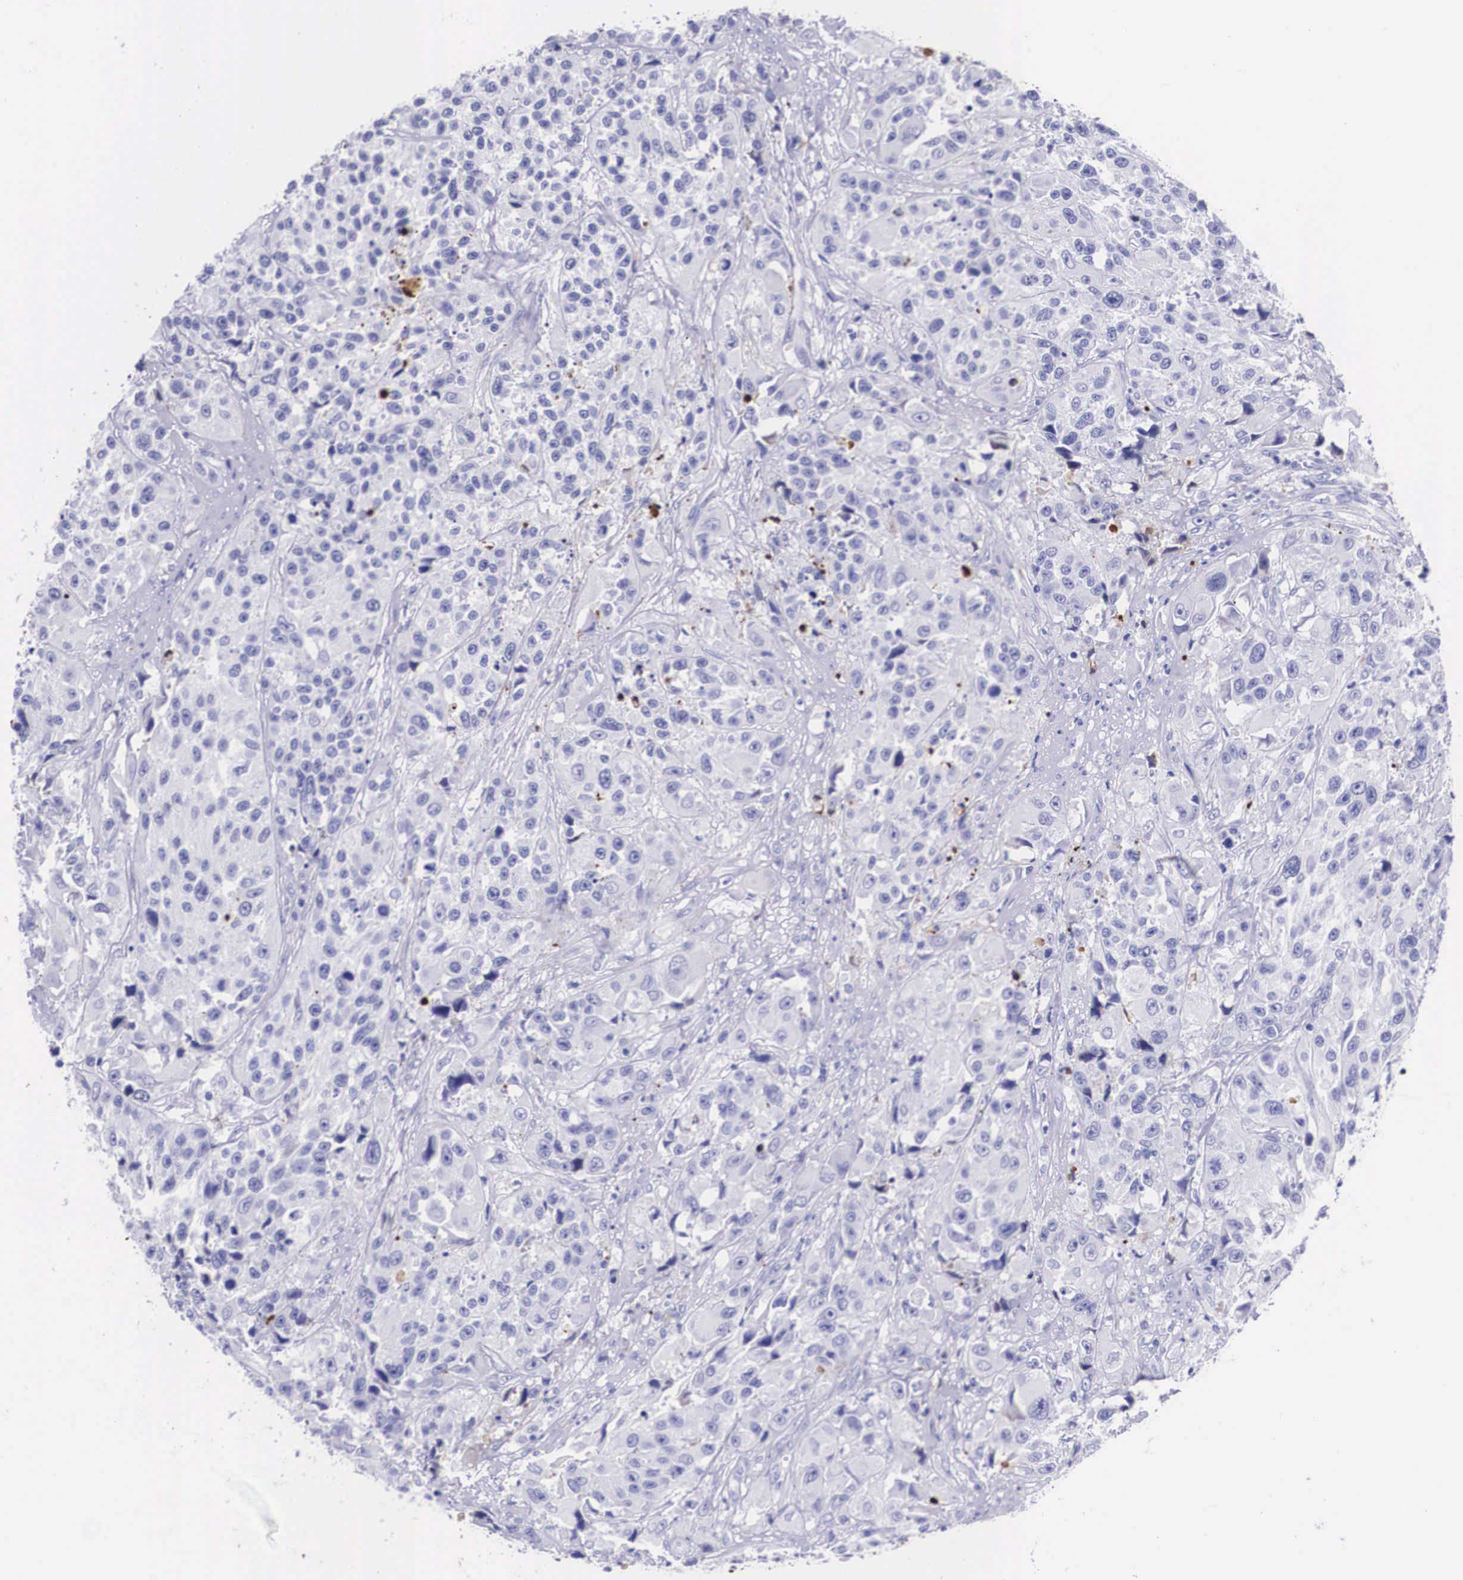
{"staining": {"intensity": "negative", "quantity": "none", "location": "none"}, "tissue": "urothelial cancer", "cell_type": "Tumor cells", "image_type": "cancer", "snomed": [{"axis": "morphology", "description": "Urothelial carcinoma, High grade"}, {"axis": "topography", "description": "Urinary bladder"}], "caption": "IHC of human urothelial carcinoma (high-grade) displays no staining in tumor cells.", "gene": "PLG", "patient": {"sex": "female", "age": 81}}